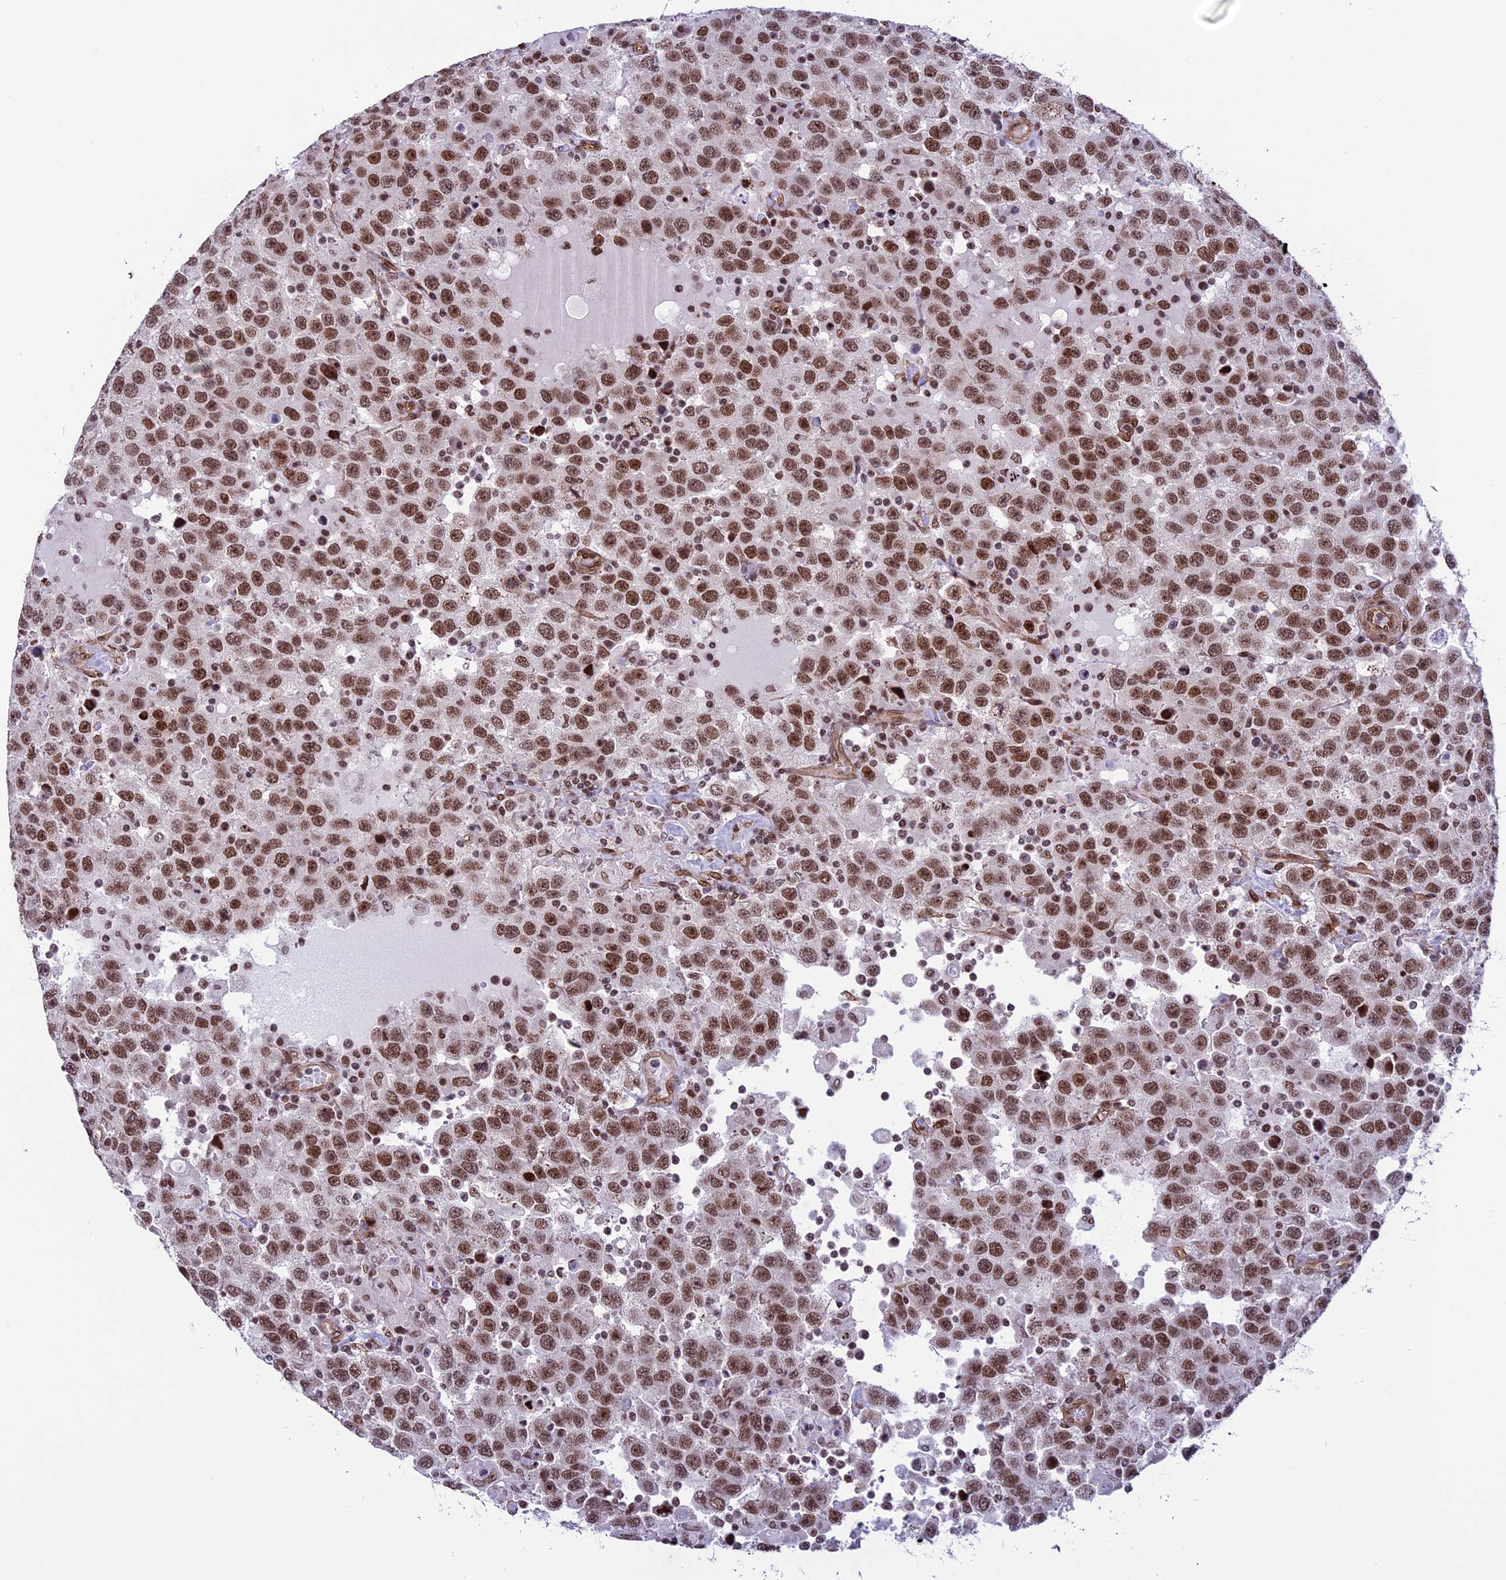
{"staining": {"intensity": "strong", "quantity": ">75%", "location": "nuclear"}, "tissue": "testis cancer", "cell_type": "Tumor cells", "image_type": "cancer", "snomed": [{"axis": "morphology", "description": "Seminoma, NOS"}, {"axis": "topography", "description": "Testis"}], "caption": "Approximately >75% of tumor cells in testis cancer (seminoma) display strong nuclear protein positivity as visualized by brown immunohistochemical staining.", "gene": "MPHOSPH8", "patient": {"sex": "male", "age": 41}}